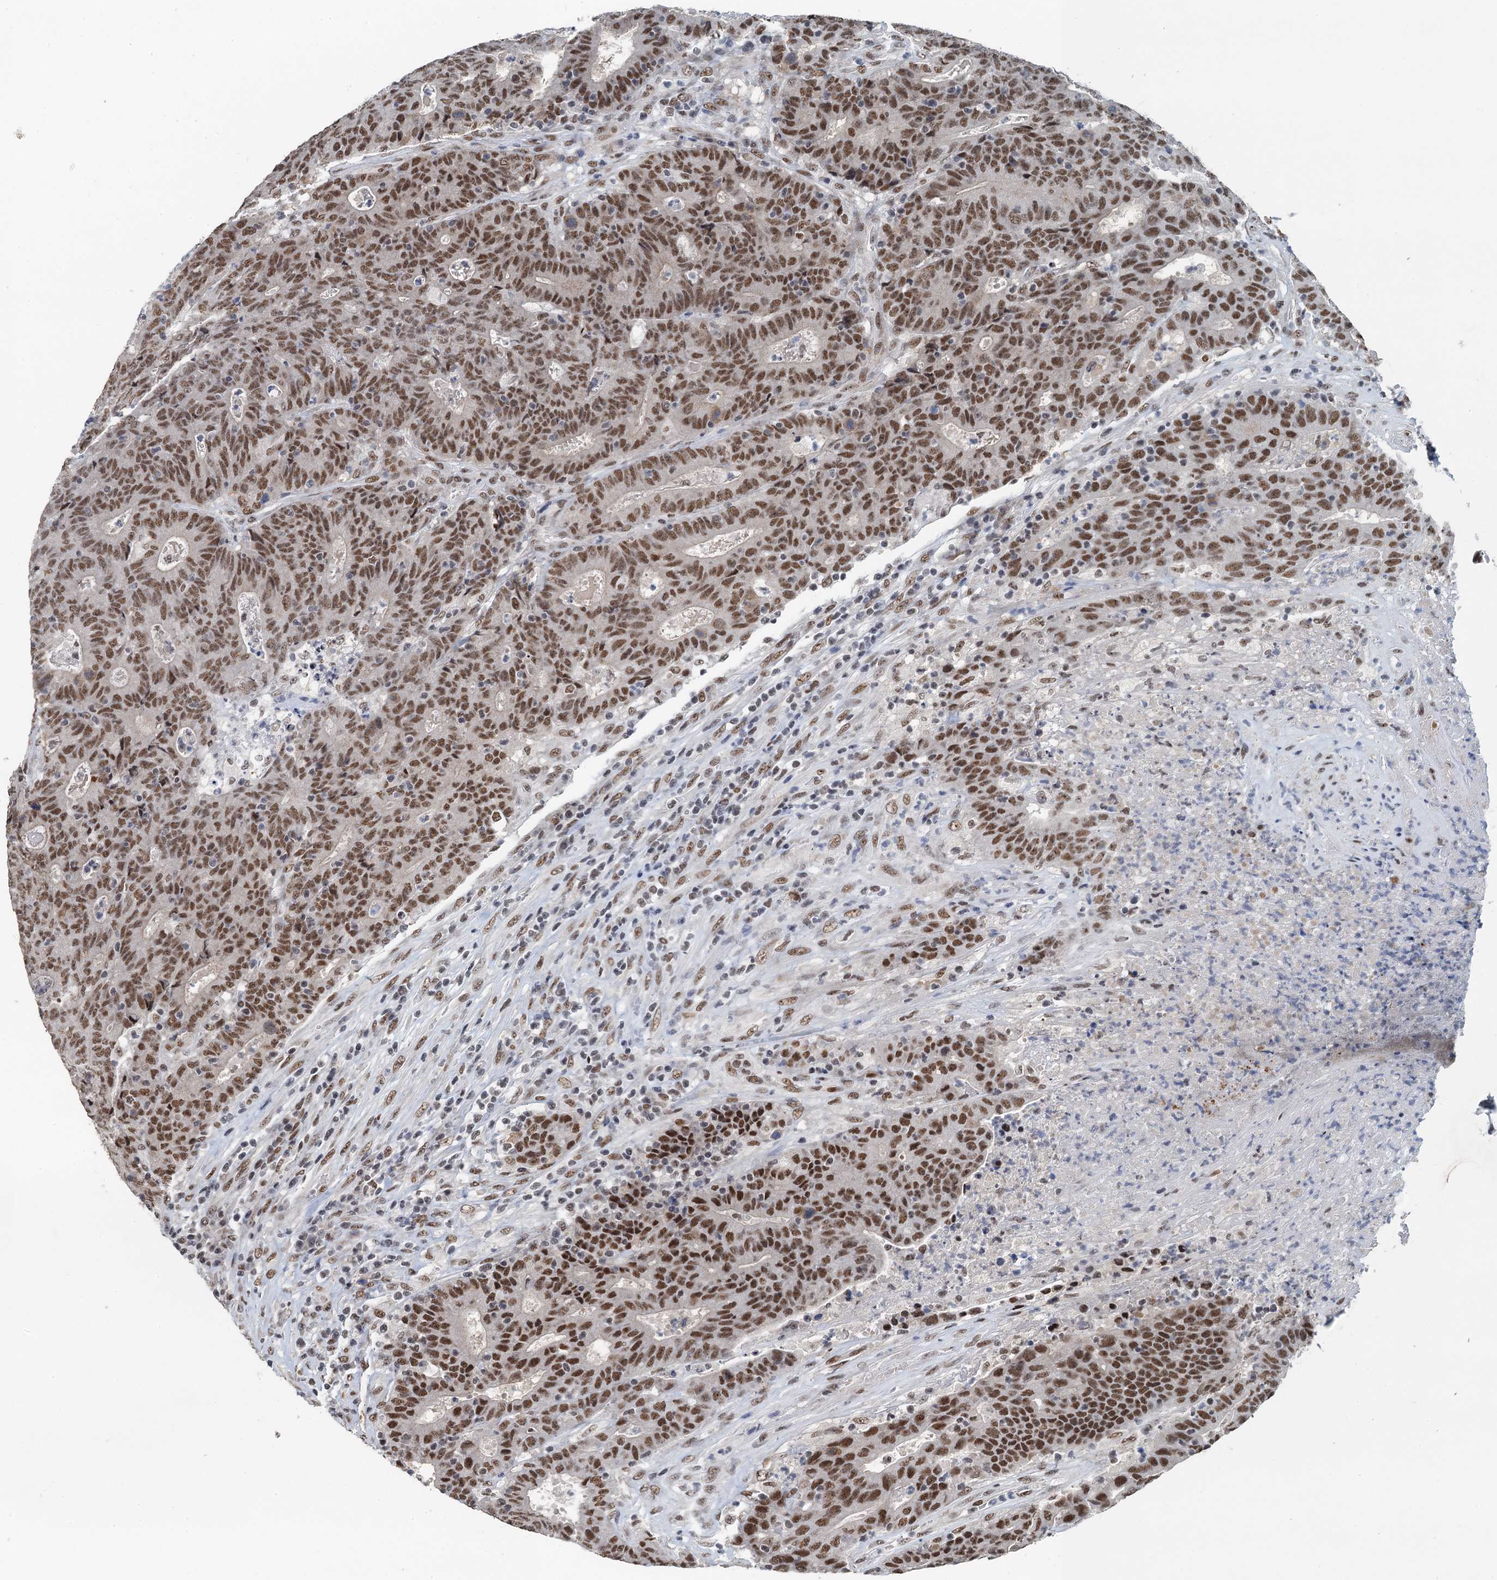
{"staining": {"intensity": "strong", "quantity": ">75%", "location": "nuclear"}, "tissue": "colorectal cancer", "cell_type": "Tumor cells", "image_type": "cancer", "snomed": [{"axis": "morphology", "description": "Adenocarcinoma, NOS"}, {"axis": "topography", "description": "Colon"}], "caption": "Immunohistochemistry (IHC) (DAB (3,3'-diaminobenzidine)) staining of human colorectal cancer reveals strong nuclear protein expression in about >75% of tumor cells. The protein of interest is shown in brown color, while the nuclei are stained blue.", "gene": "MTA3", "patient": {"sex": "female", "age": 75}}